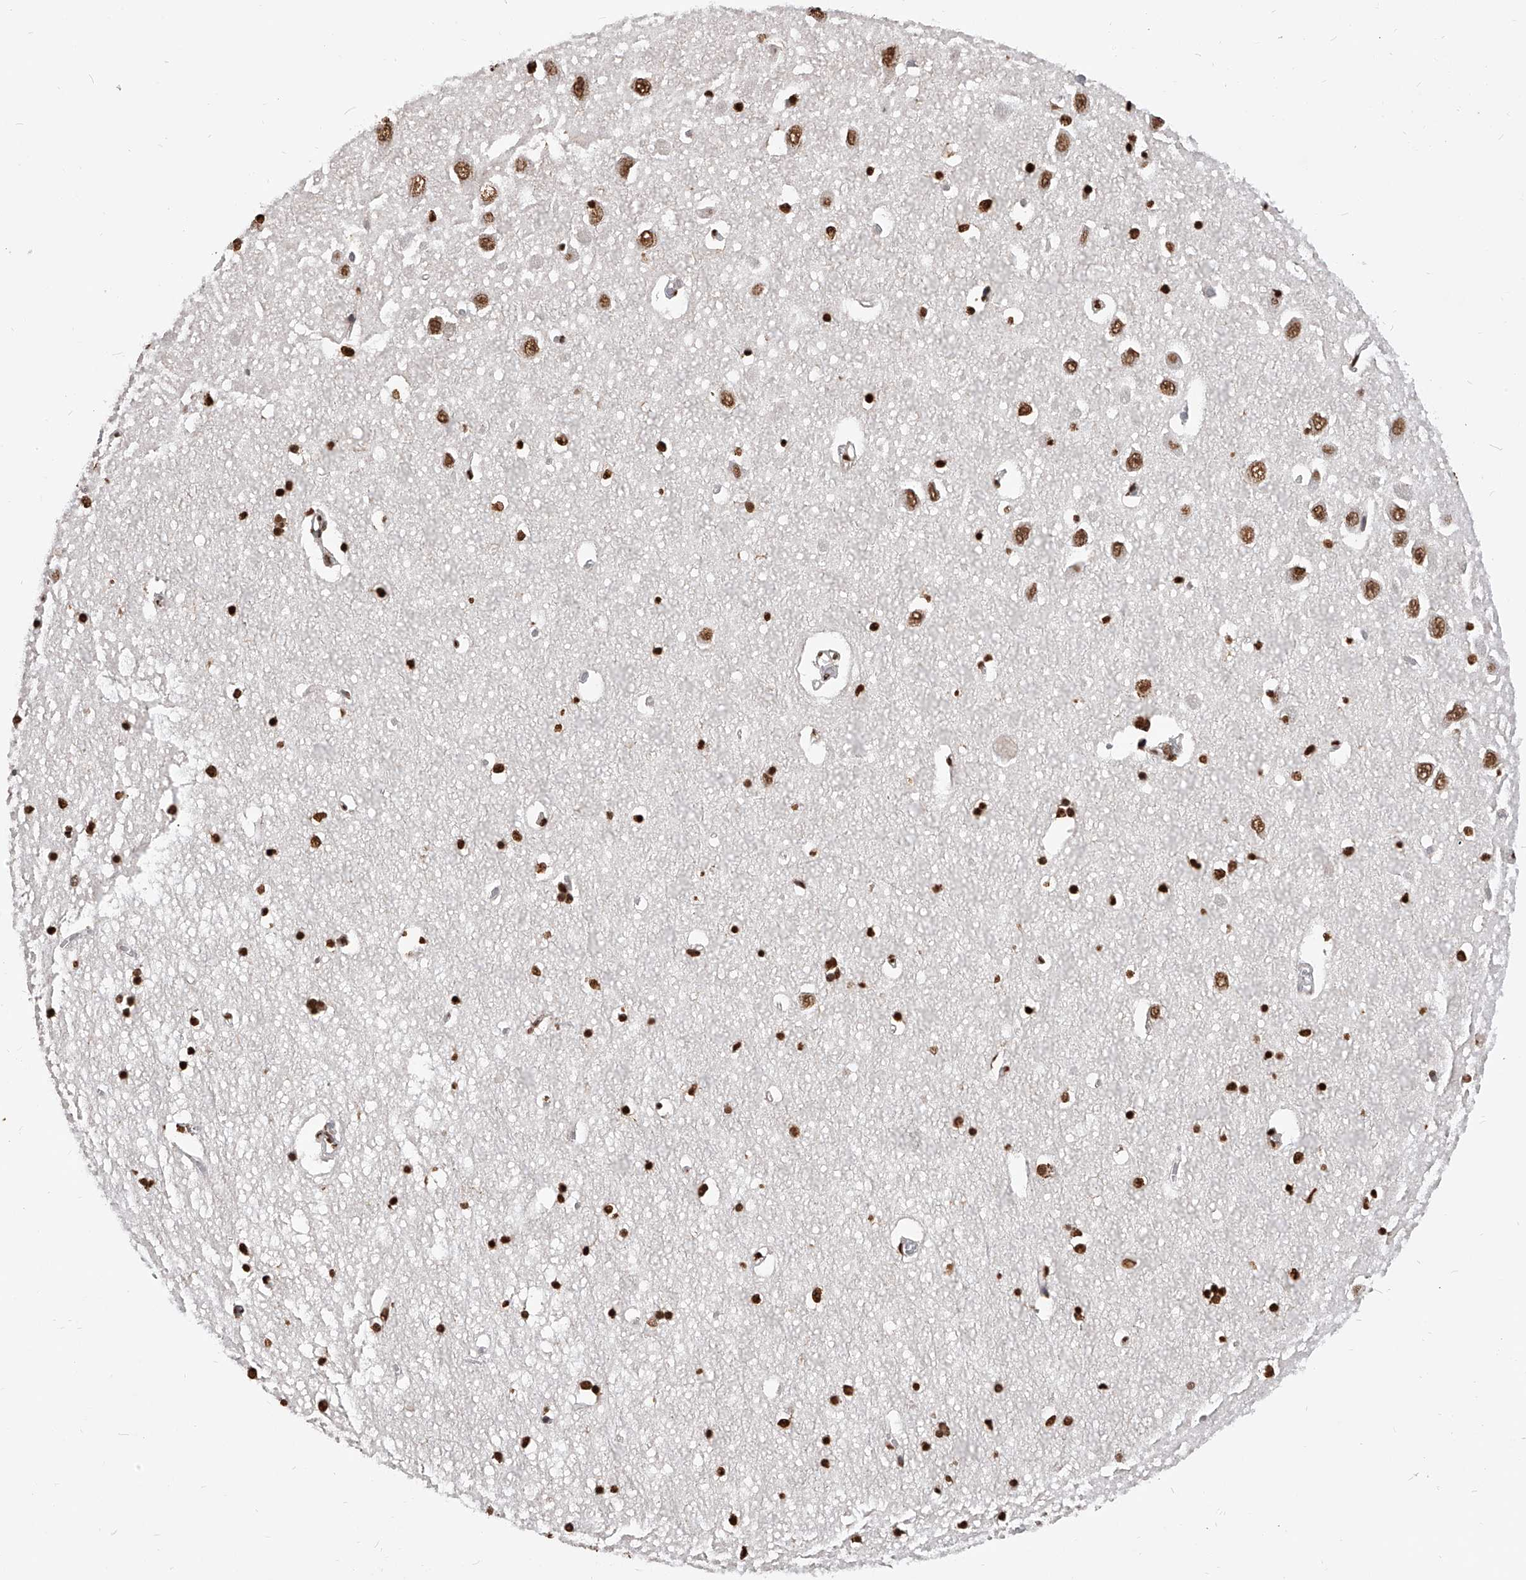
{"staining": {"intensity": "strong", "quantity": ">75%", "location": "nuclear"}, "tissue": "hippocampus", "cell_type": "Glial cells", "image_type": "normal", "snomed": [{"axis": "morphology", "description": "Normal tissue, NOS"}, {"axis": "topography", "description": "Hippocampus"}], "caption": "Protein expression by immunohistochemistry (IHC) demonstrates strong nuclear positivity in about >75% of glial cells in normal hippocampus. The staining was performed using DAB (3,3'-diaminobenzidine), with brown indicating positive protein expression. Nuclei are stained blue with hematoxylin.", "gene": "CFAP410", "patient": {"sex": "male", "age": 70}}